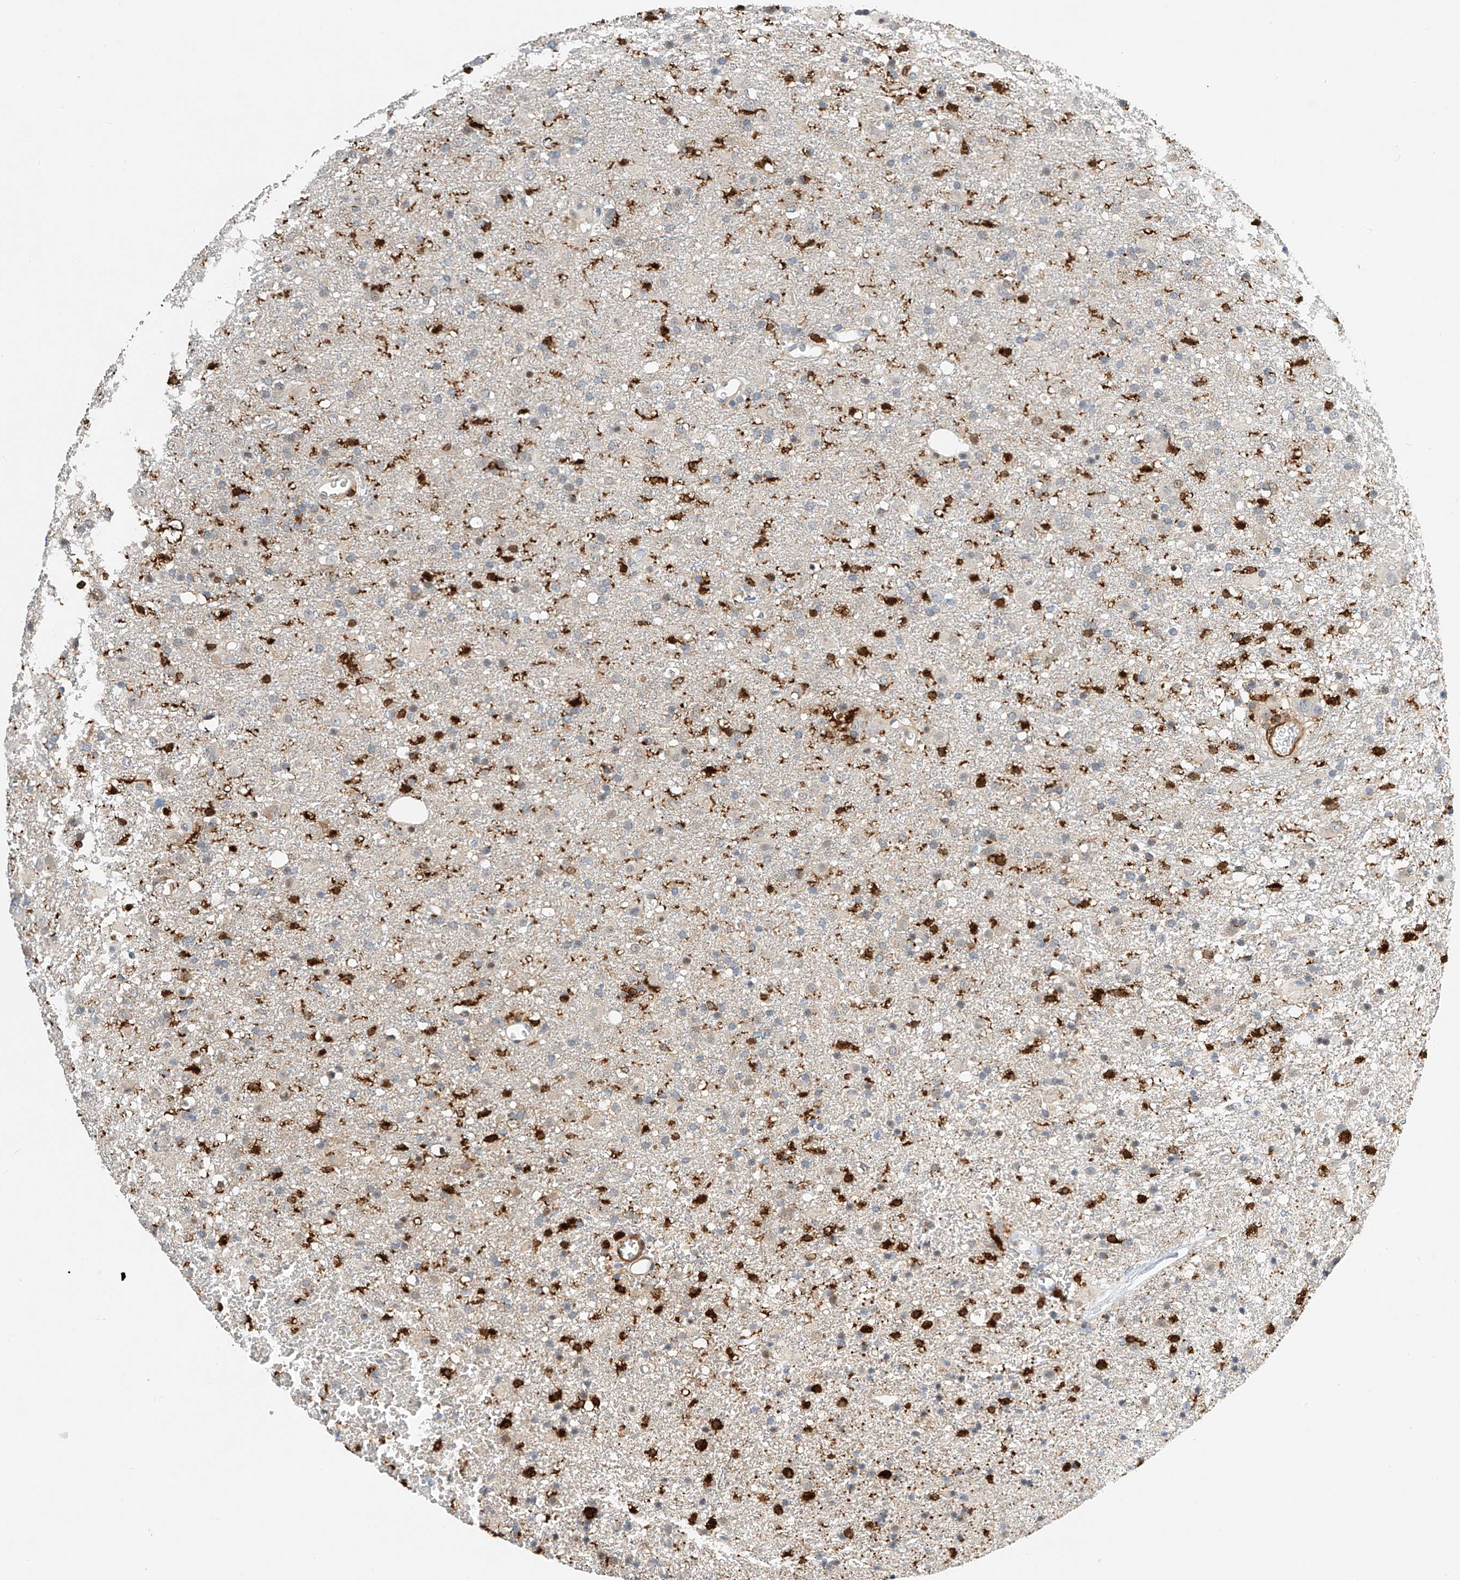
{"staining": {"intensity": "negative", "quantity": "none", "location": "none"}, "tissue": "glioma", "cell_type": "Tumor cells", "image_type": "cancer", "snomed": [{"axis": "morphology", "description": "Glioma, malignant, Low grade"}, {"axis": "topography", "description": "Brain"}], "caption": "An immunohistochemistry image of low-grade glioma (malignant) is shown. There is no staining in tumor cells of low-grade glioma (malignant).", "gene": "MICAL1", "patient": {"sex": "male", "age": 65}}